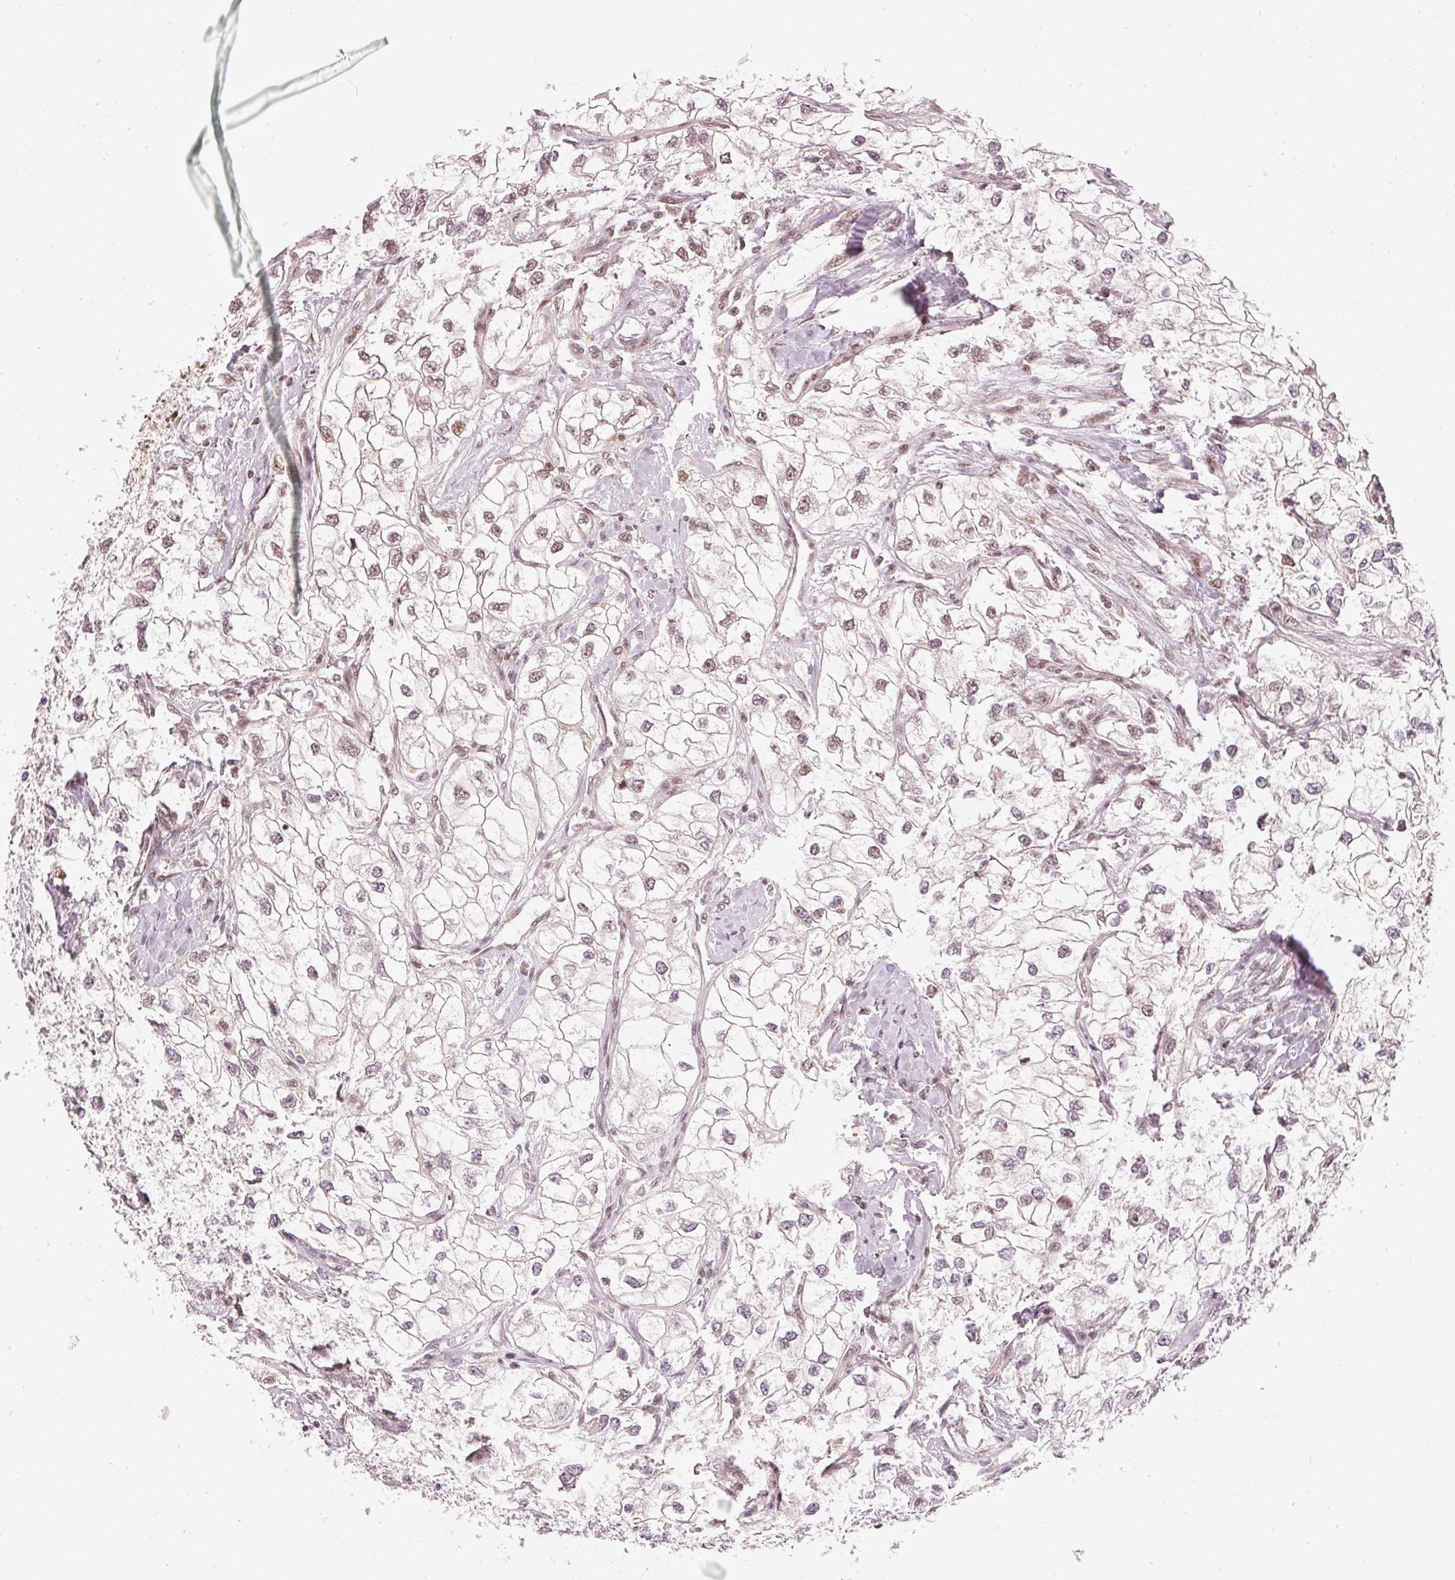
{"staining": {"intensity": "moderate", "quantity": ">75%", "location": "nuclear"}, "tissue": "renal cancer", "cell_type": "Tumor cells", "image_type": "cancer", "snomed": [{"axis": "morphology", "description": "Adenocarcinoma, NOS"}, {"axis": "topography", "description": "Kidney"}], "caption": "This photomicrograph demonstrates IHC staining of human renal cancer, with medium moderate nuclear staining in approximately >75% of tumor cells.", "gene": "THOC6", "patient": {"sex": "male", "age": 59}}